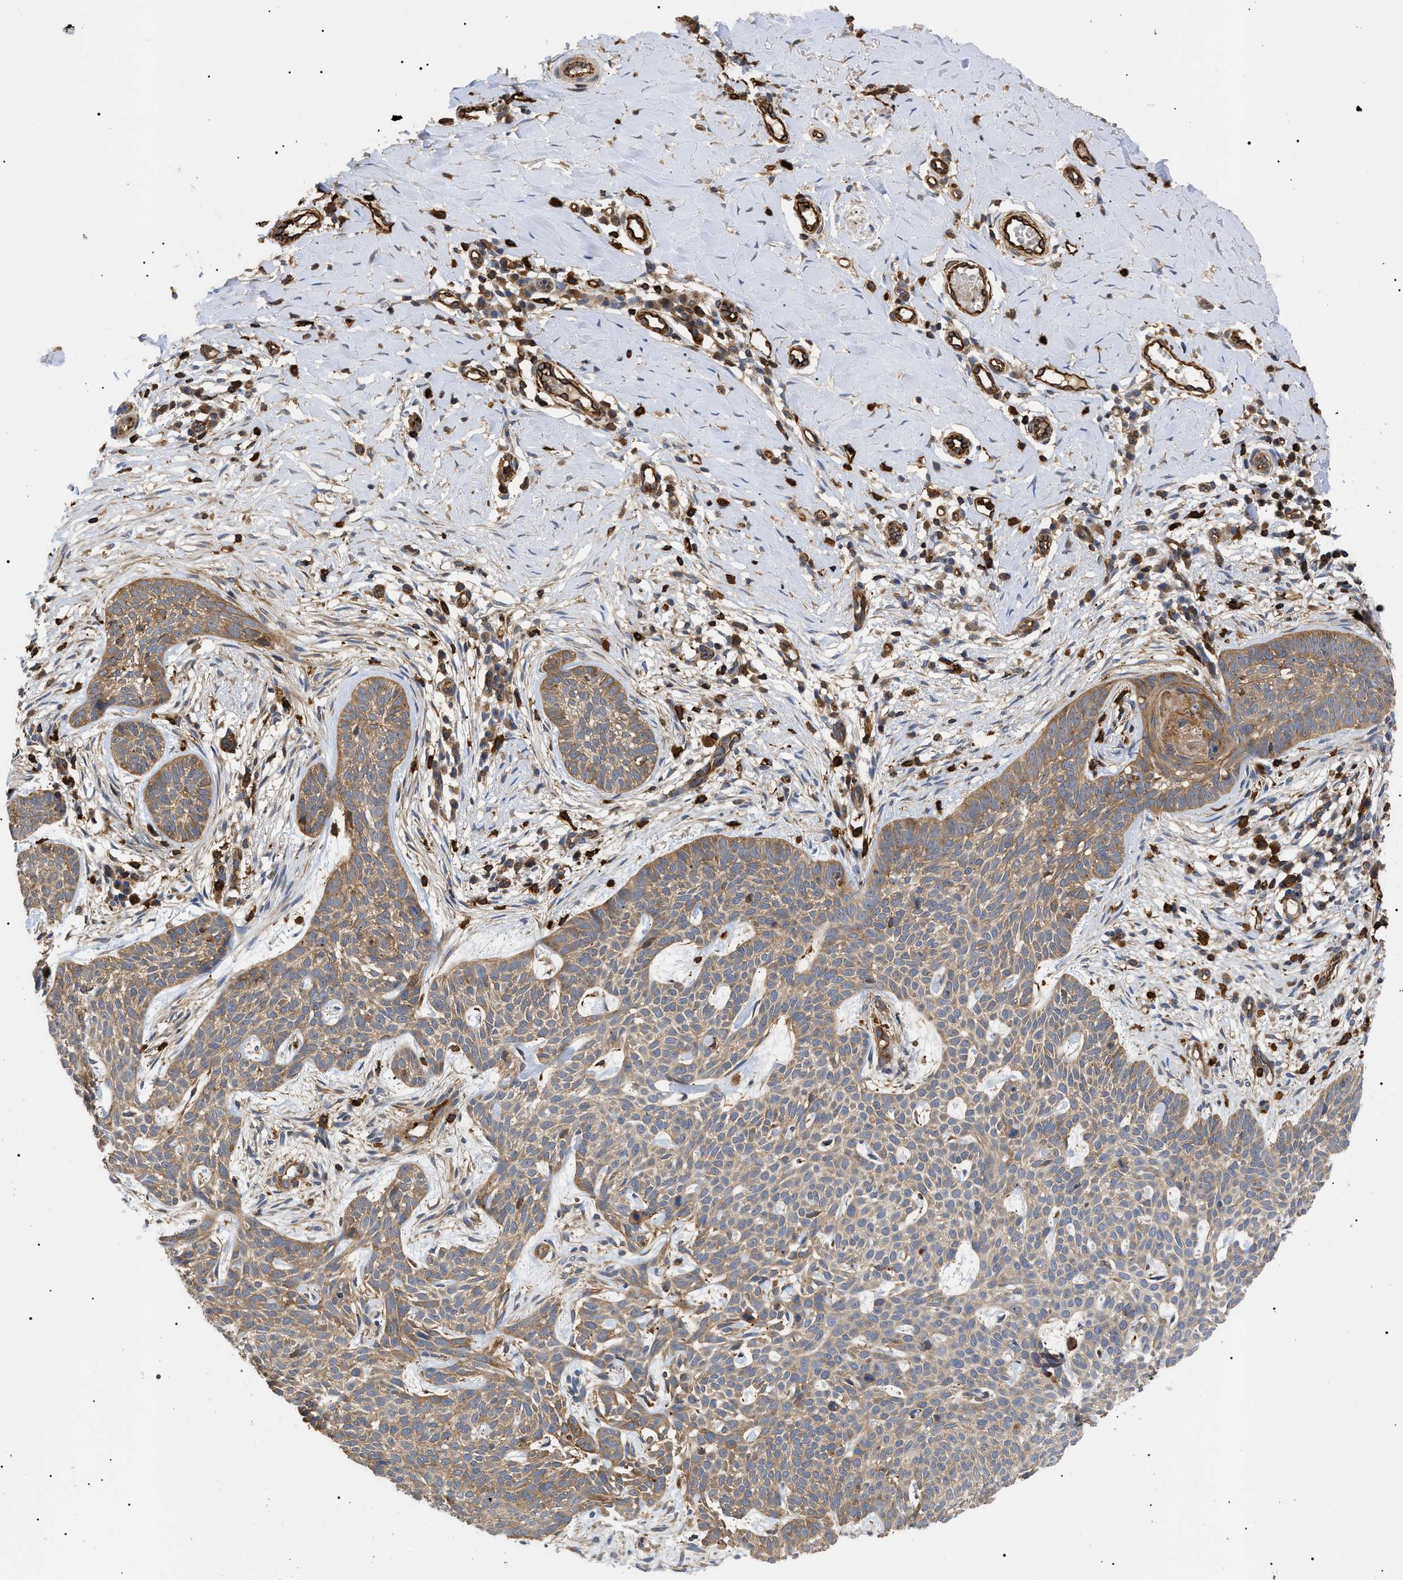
{"staining": {"intensity": "moderate", "quantity": ">75%", "location": "cytoplasmic/membranous"}, "tissue": "skin cancer", "cell_type": "Tumor cells", "image_type": "cancer", "snomed": [{"axis": "morphology", "description": "Basal cell carcinoma"}, {"axis": "topography", "description": "Skin"}], "caption": "Immunohistochemical staining of human skin basal cell carcinoma reveals moderate cytoplasmic/membranous protein expression in approximately >75% of tumor cells.", "gene": "TMTC4", "patient": {"sex": "female", "age": 59}}